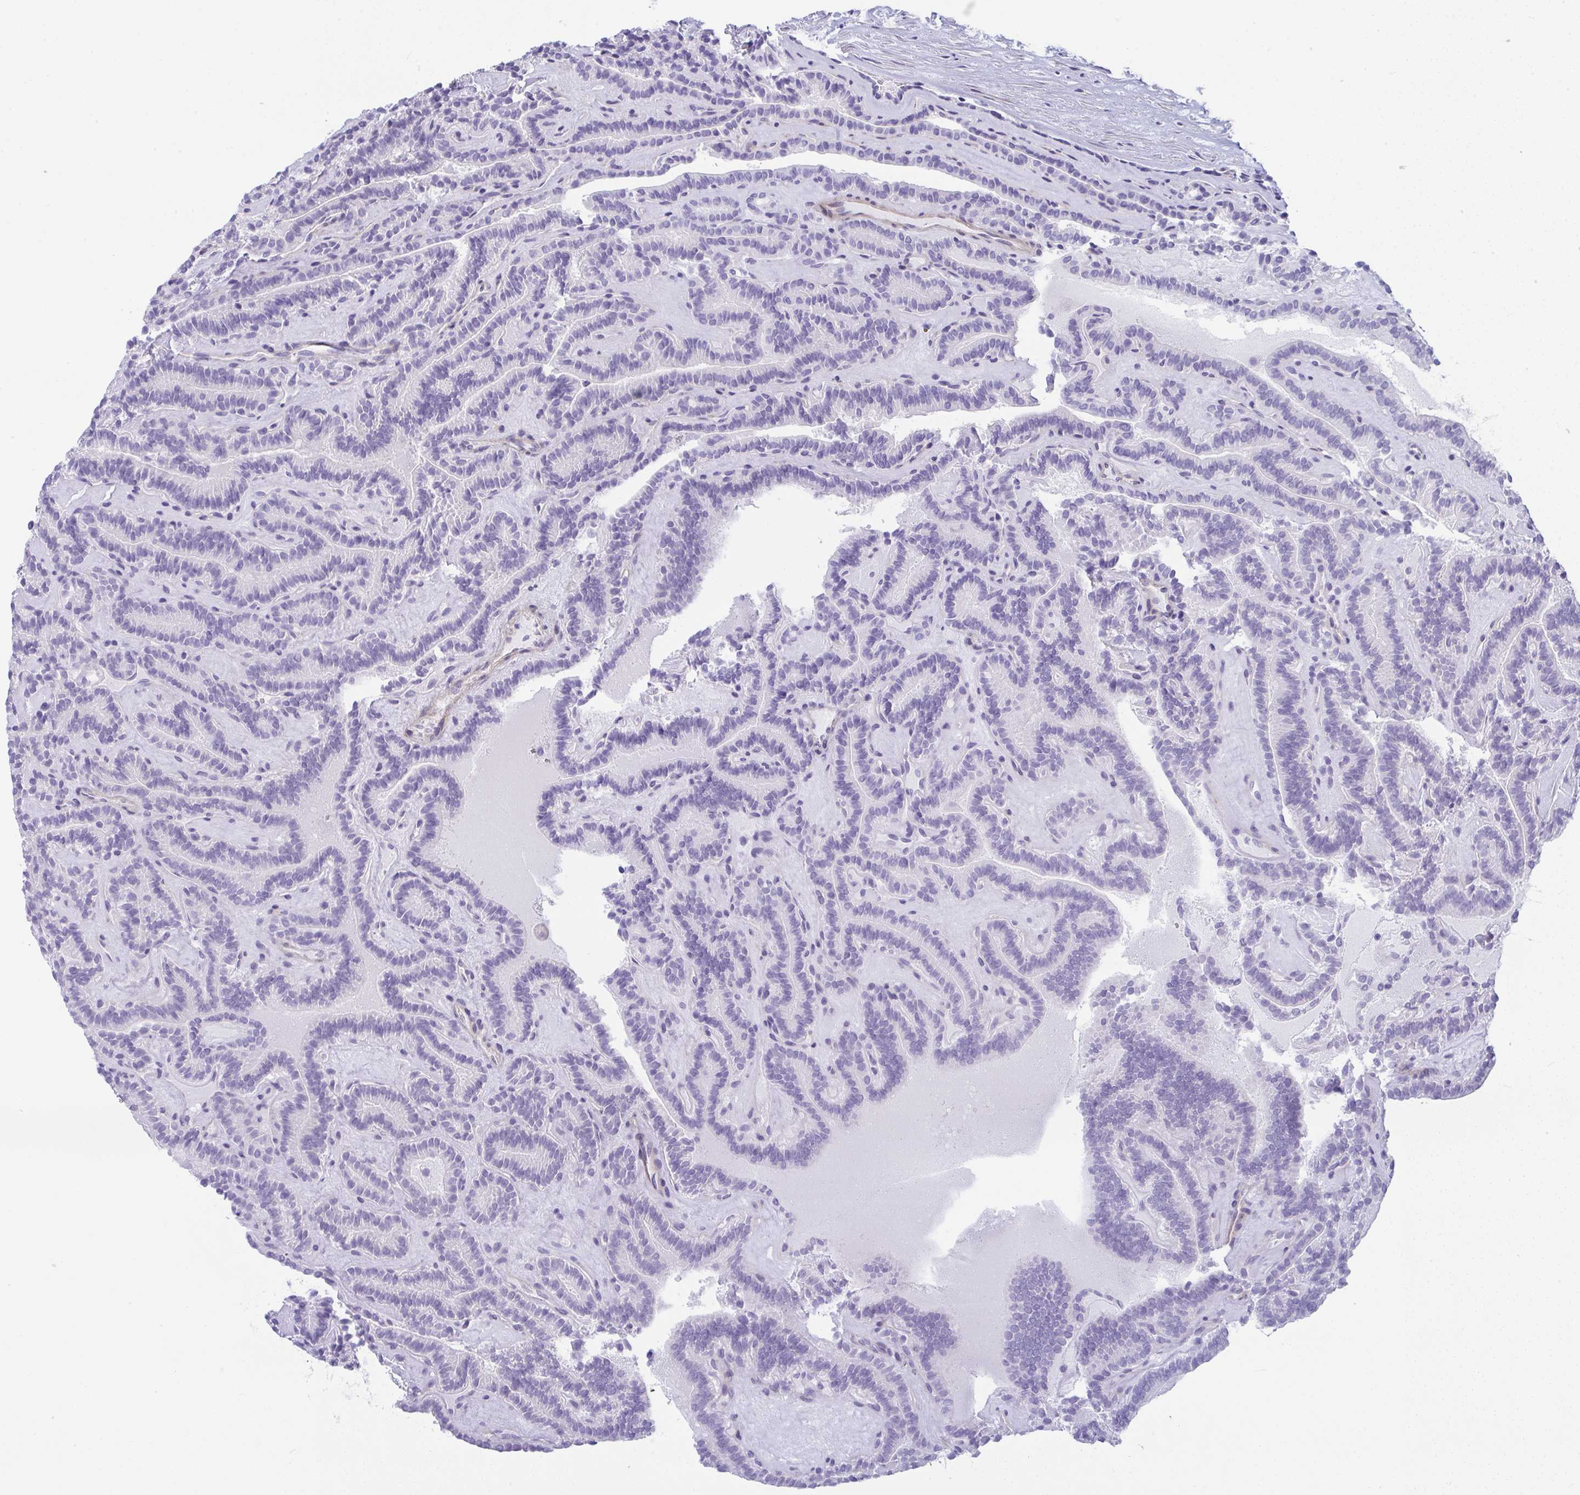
{"staining": {"intensity": "negative", "quantity": "none", "location": "none"}, "tissue": "thyroid cancer", "cell_type": "Tumor cells", "image_type": "cancer", "snomed": [{"axis": "morphology", "description": "Papillary adenocarcinoma, NOS"}, {"axis": "topography", "description": "Thyroid gland"}], "caption": "Tumor cells are negative for brown protein staining in papillary adenocarcinoma (thyroid). The staining was performed using DAB (3,3'-diaminobenzidine) to visualize the protein expression in brown, while the nuclei were stained in blue with hematoxylin (Magnification: 20x).", "gene": "MYL12A", "patient": {"sex": "female", "age": 21}}